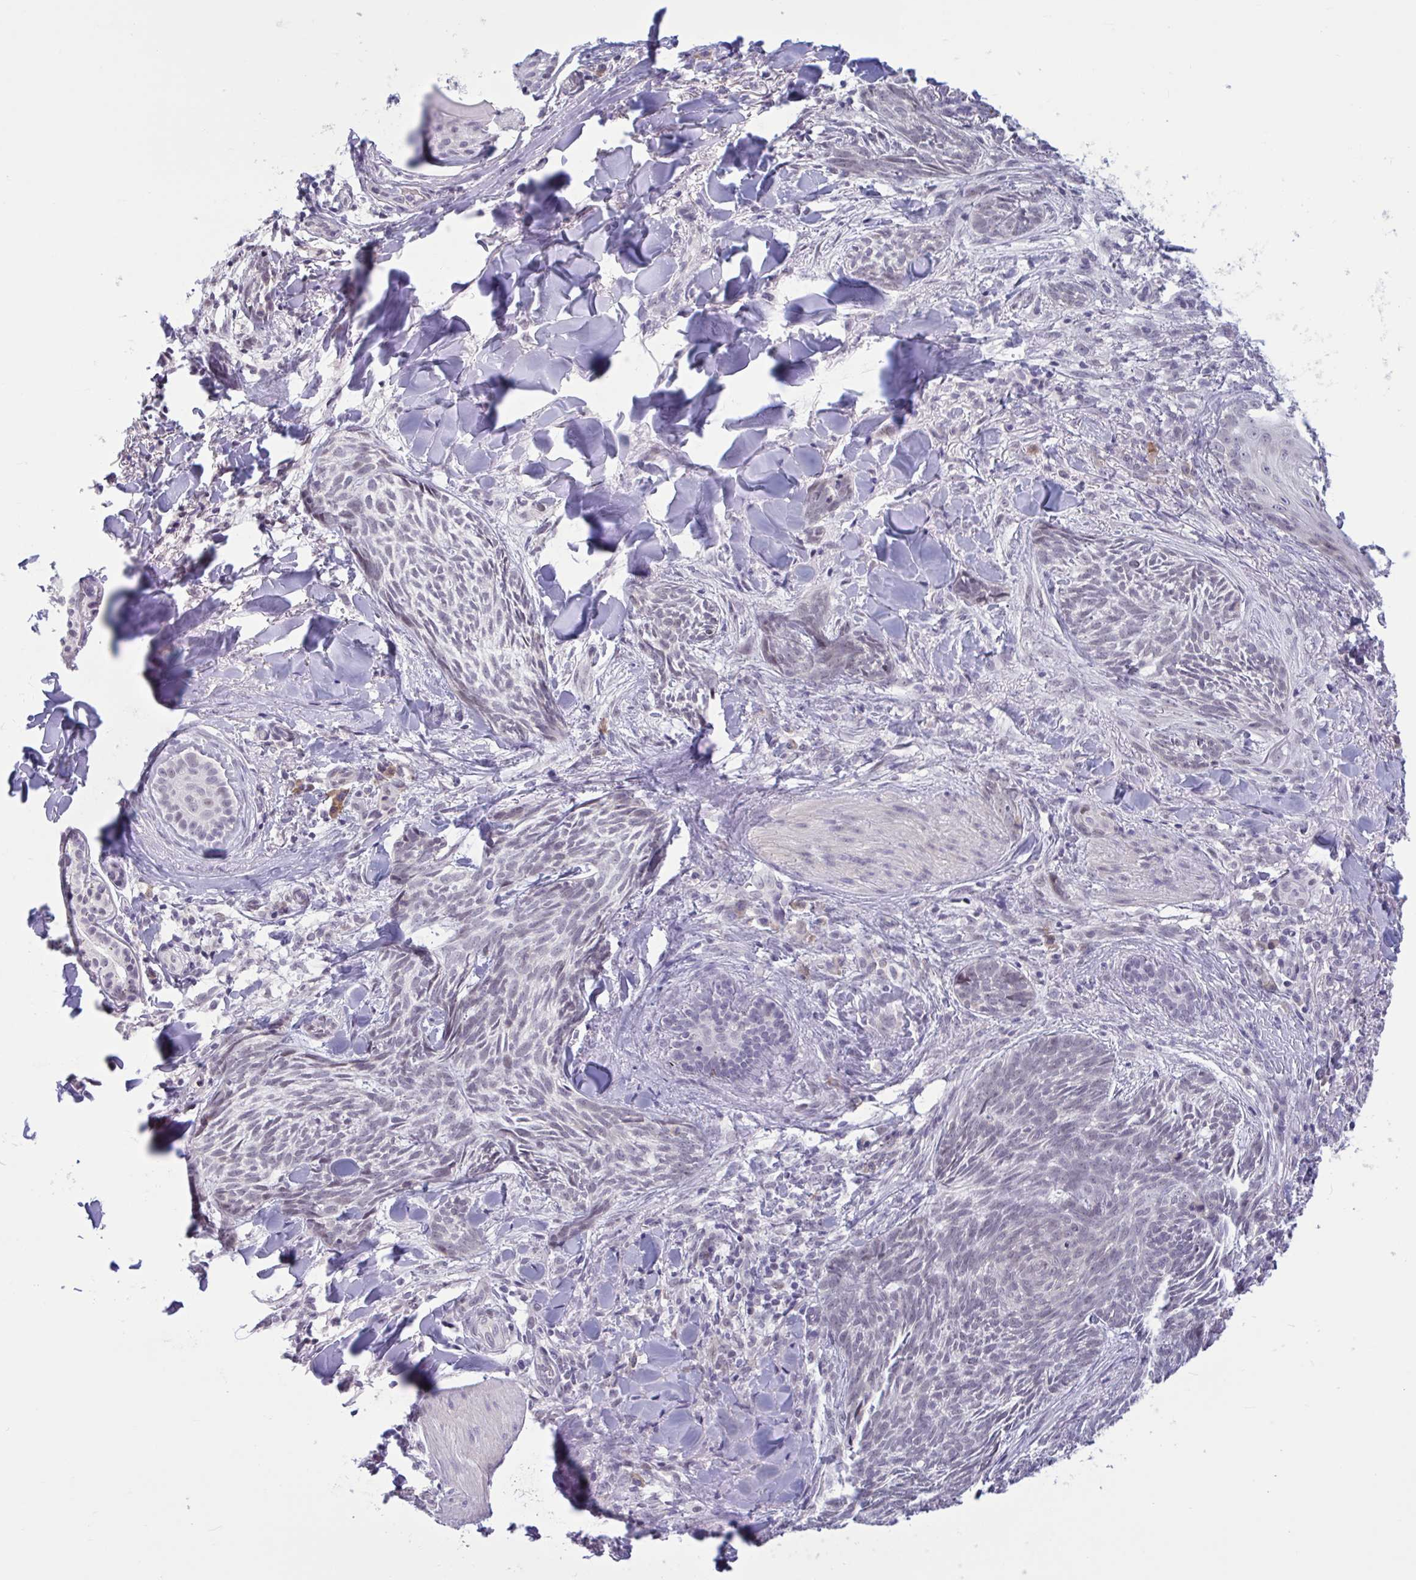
{"staining": {"intensity": "negative", "quantity": "none", "location": "none"}, "tissue": "skin cancer", "cell_type": "Tumor cells", "image_type": "cancer", "snomed": [{"axis": "morphology", "description": "Basal cell carcinoma"}, {"axis": "topography", "description": "Skin"}], "caption": "Protein analysis of skin cancer shows no significant expression in tumor cells.", "gene": "CNGB3", "patient": {"sex": "female", "age": 93}}